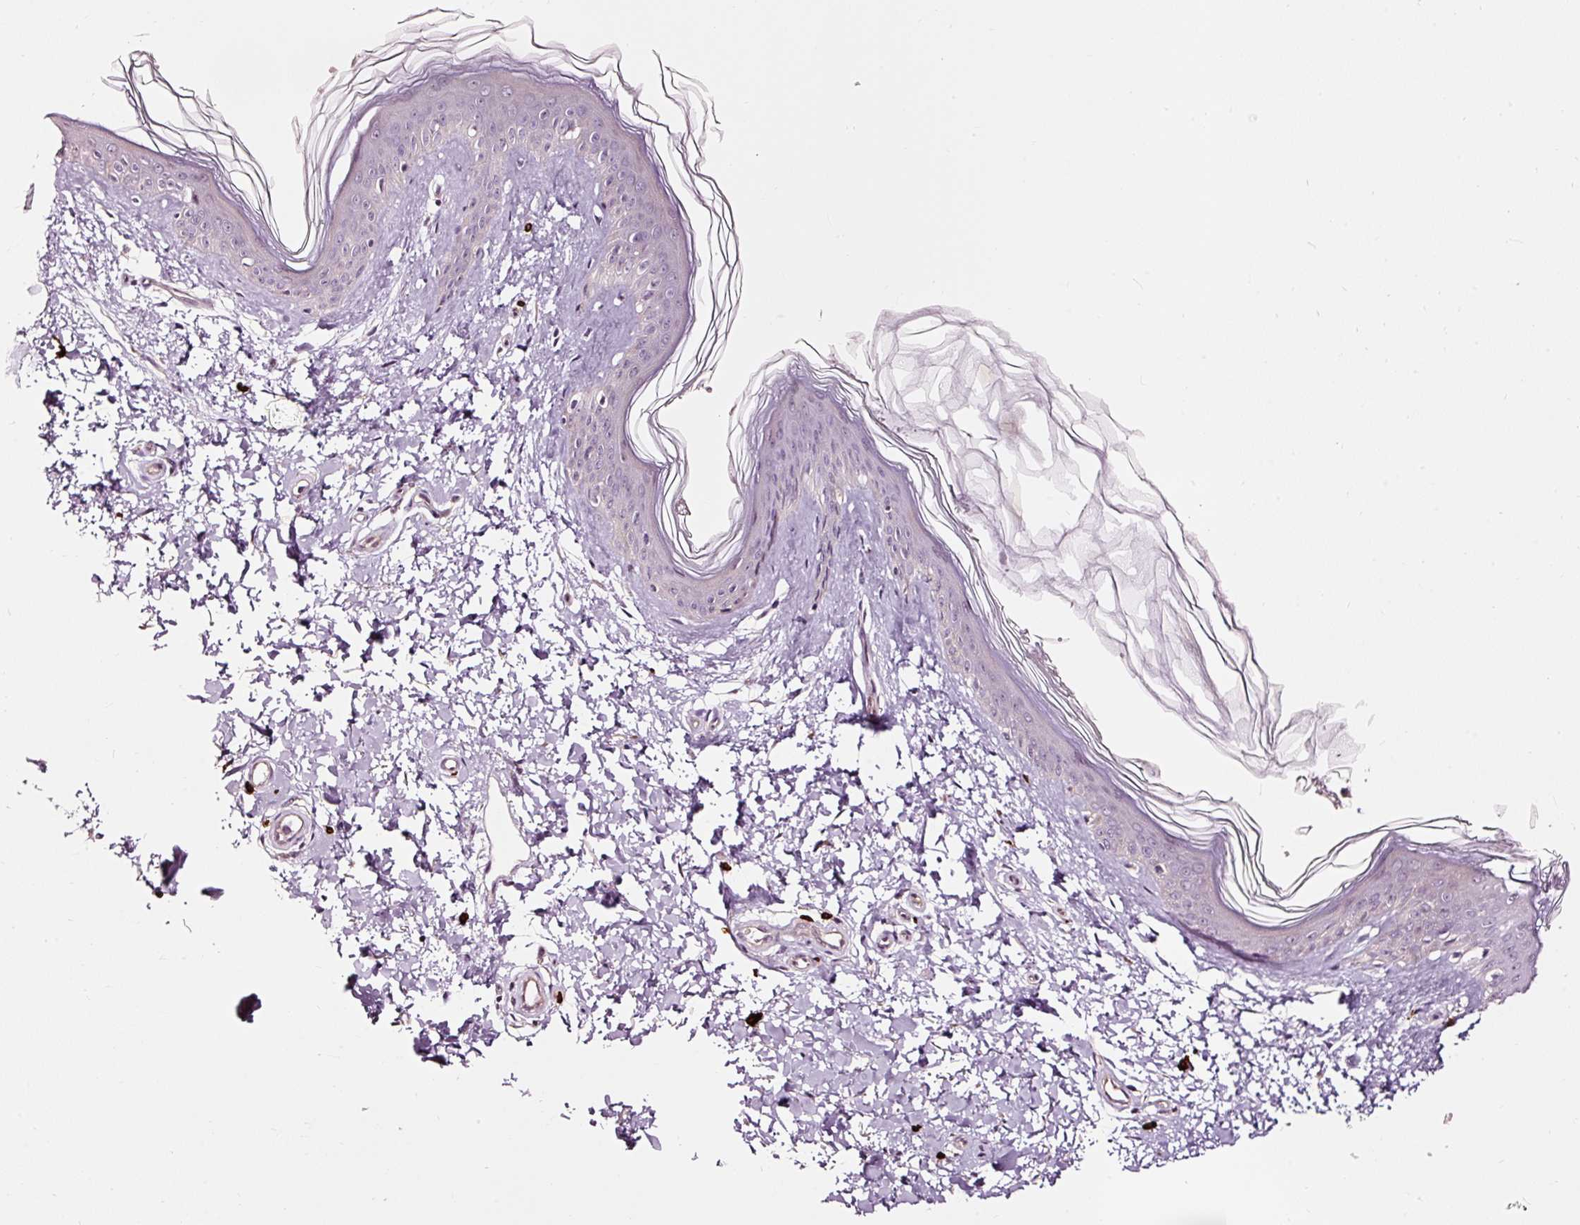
{"staining": {"intensity": "negative", "quantity": "none", "location": "none"}, "tissue": "skin", "cell_type": "Fibroblasts", "image_type": "normal", "snomed": [{"axis": "morphology", "description": "Normal tissue, NOS"}, {"axis": "topography", "description": "Skin"}], "caption": "Immunohistochemistry micrograph of normal human skin stained for a protein (brown), which reveals no staining in fibroblasts.", "gene": "UTP14A", "patient": {"sex": "female", "age": 41}}